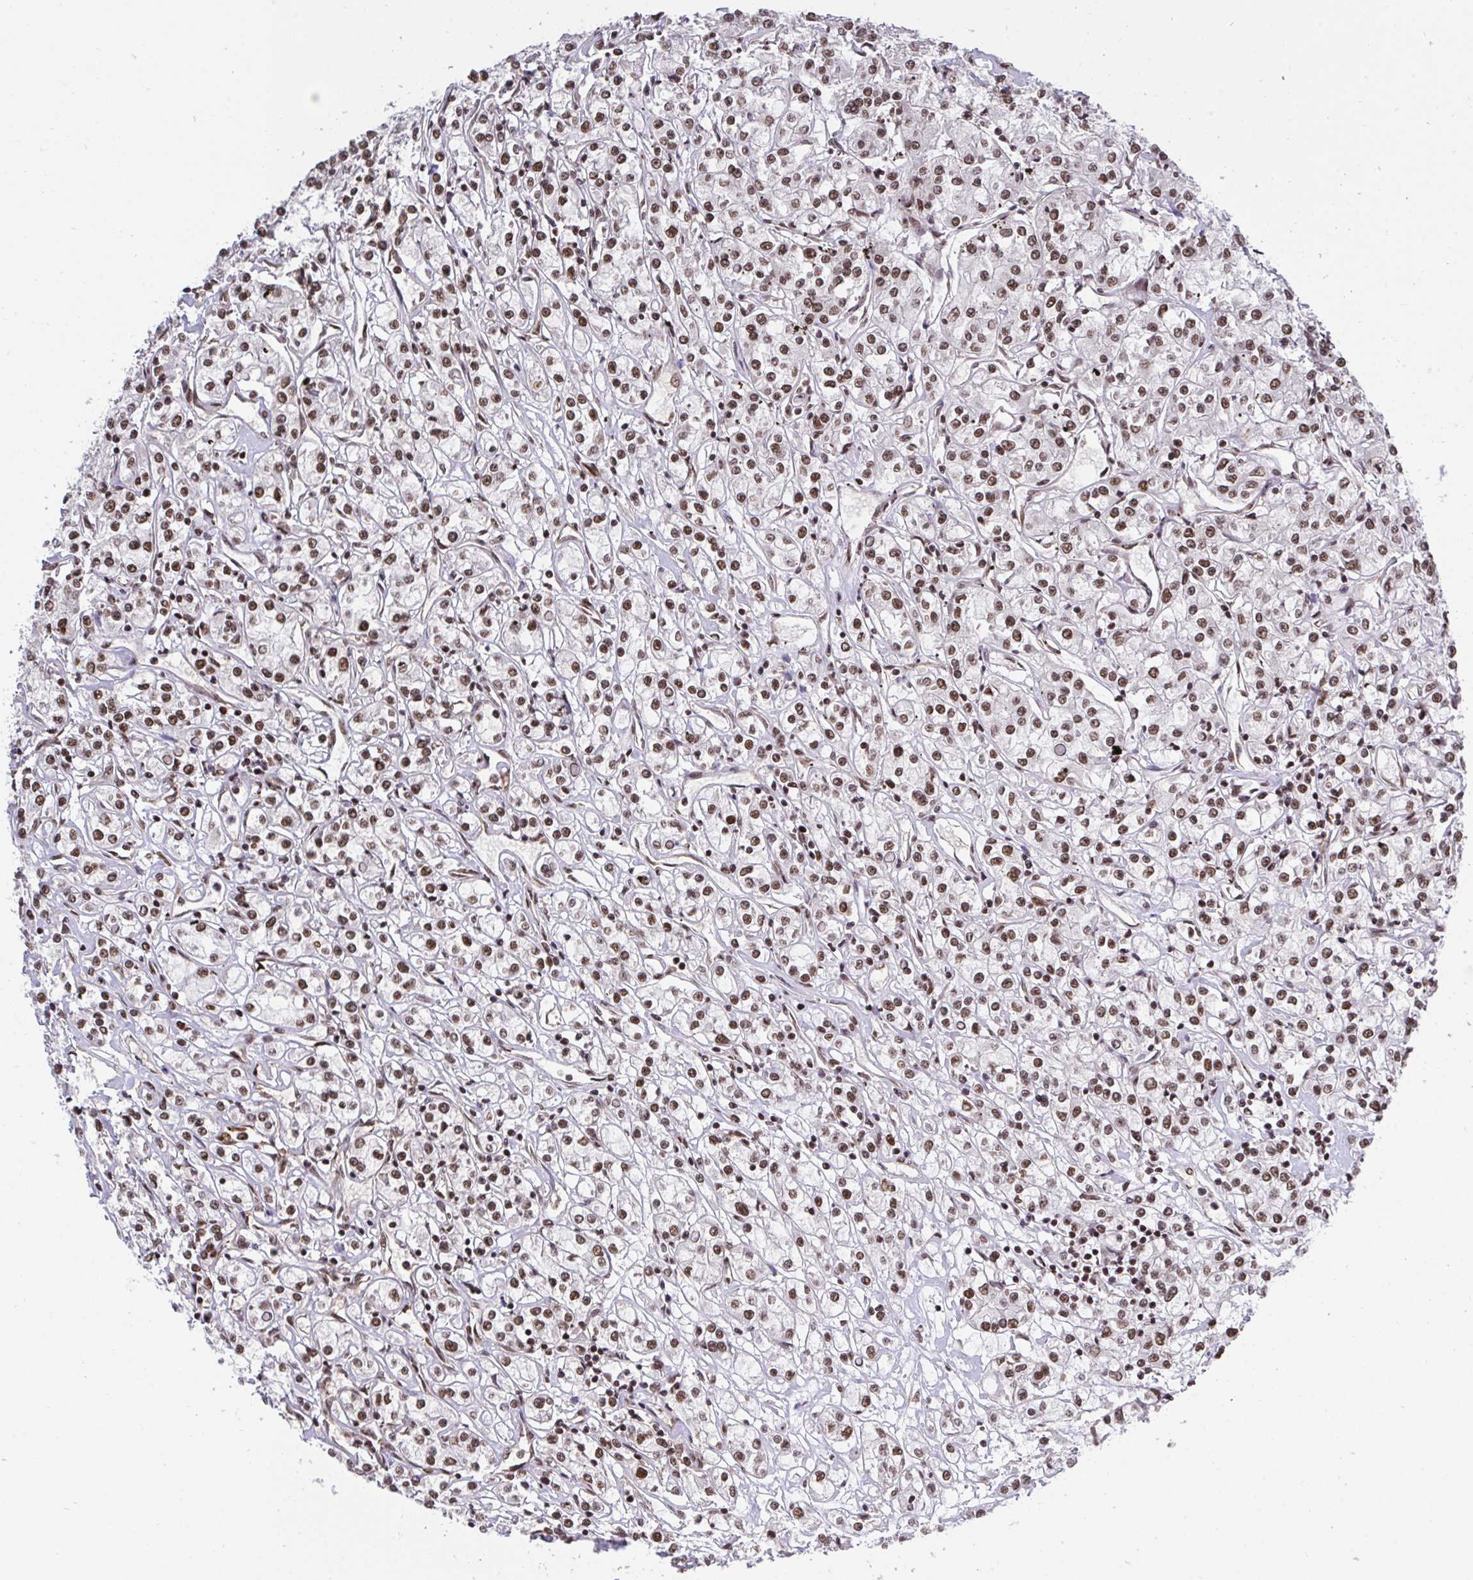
{"staining": {"intensity": "strong", "quantity": ">75%", "location": "nuclear"}, "tissue": "renal cancer", "cell_type": "Tumor cells", "image_type": "cancer", "snomed": [{"axis": "morphology", "description": "Adenocarcinoma, NOS"}, {"axis": "topography", "description": "Kidney"}], "caption": "The histopathology image reveals a brown stain indicating the presence of a protein in the nuclear of tumor cells in renal adenocarcinoma. The protein is shown in brown color, while the nuclei are stained blue.", "gene": "HNRNPL", "patient": {"sex": "female", "age": 59}}